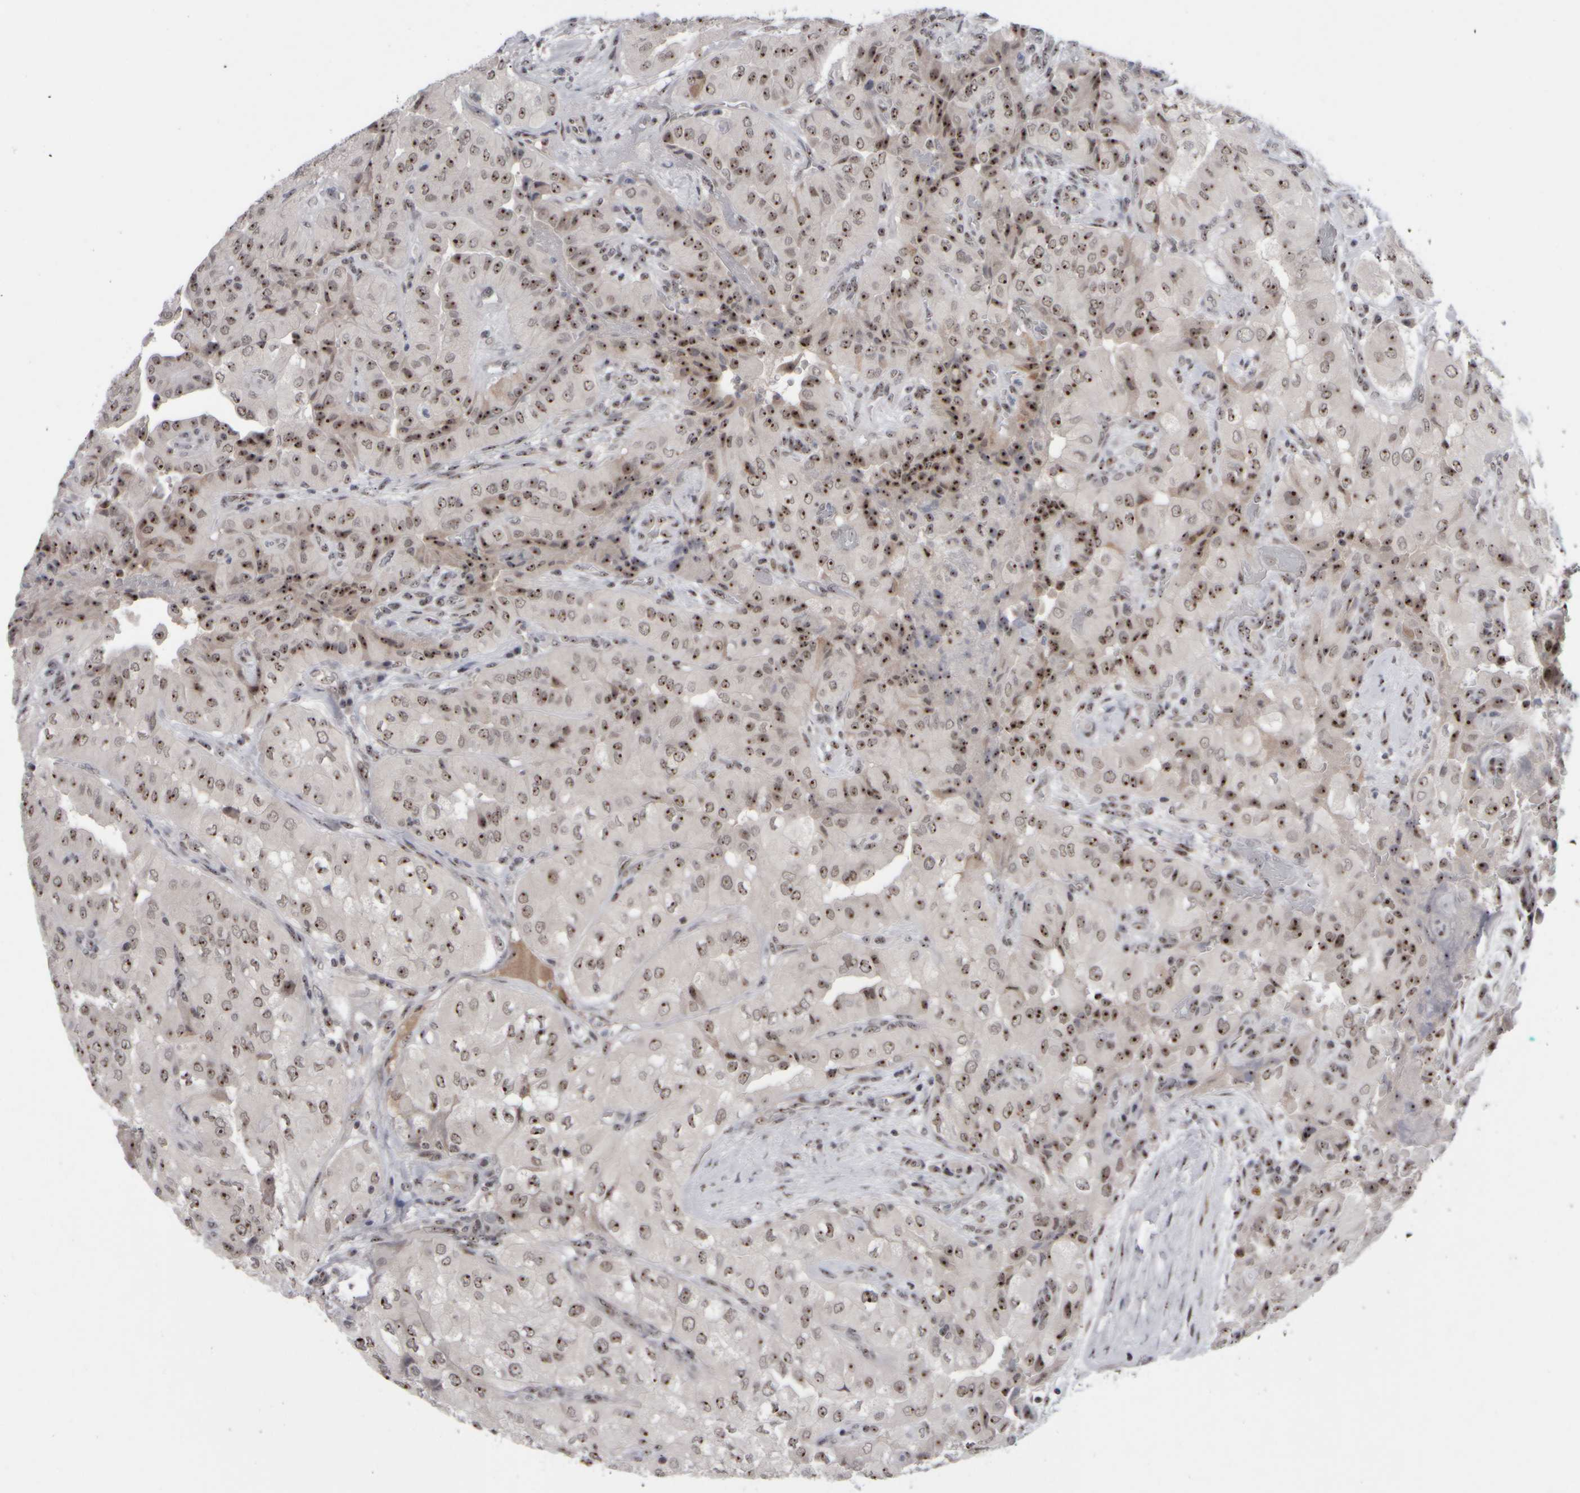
{"staining": {"intensity": "moderate", "quantity": ">75%", "location": "nuclear"}, "tissue": "thyroid cancer", "cell_type": "Tumor cells", "image_type": "cancer", "snomed": [{"axis": "morphology", "description": "Papillary adenocarcinoma, NOS"}, {"axis": "topography", "description": "Thyroid gland"}], "caption": "A micrograph showing moderate nuclear staining in approximately >75% of tumor cells in thyroid cancer (papillary adenocarcinoma), as visualized by brown immunohistochemical staining.", "gene": "SURF6", "patient": {"sex": "female", "age": 59}}